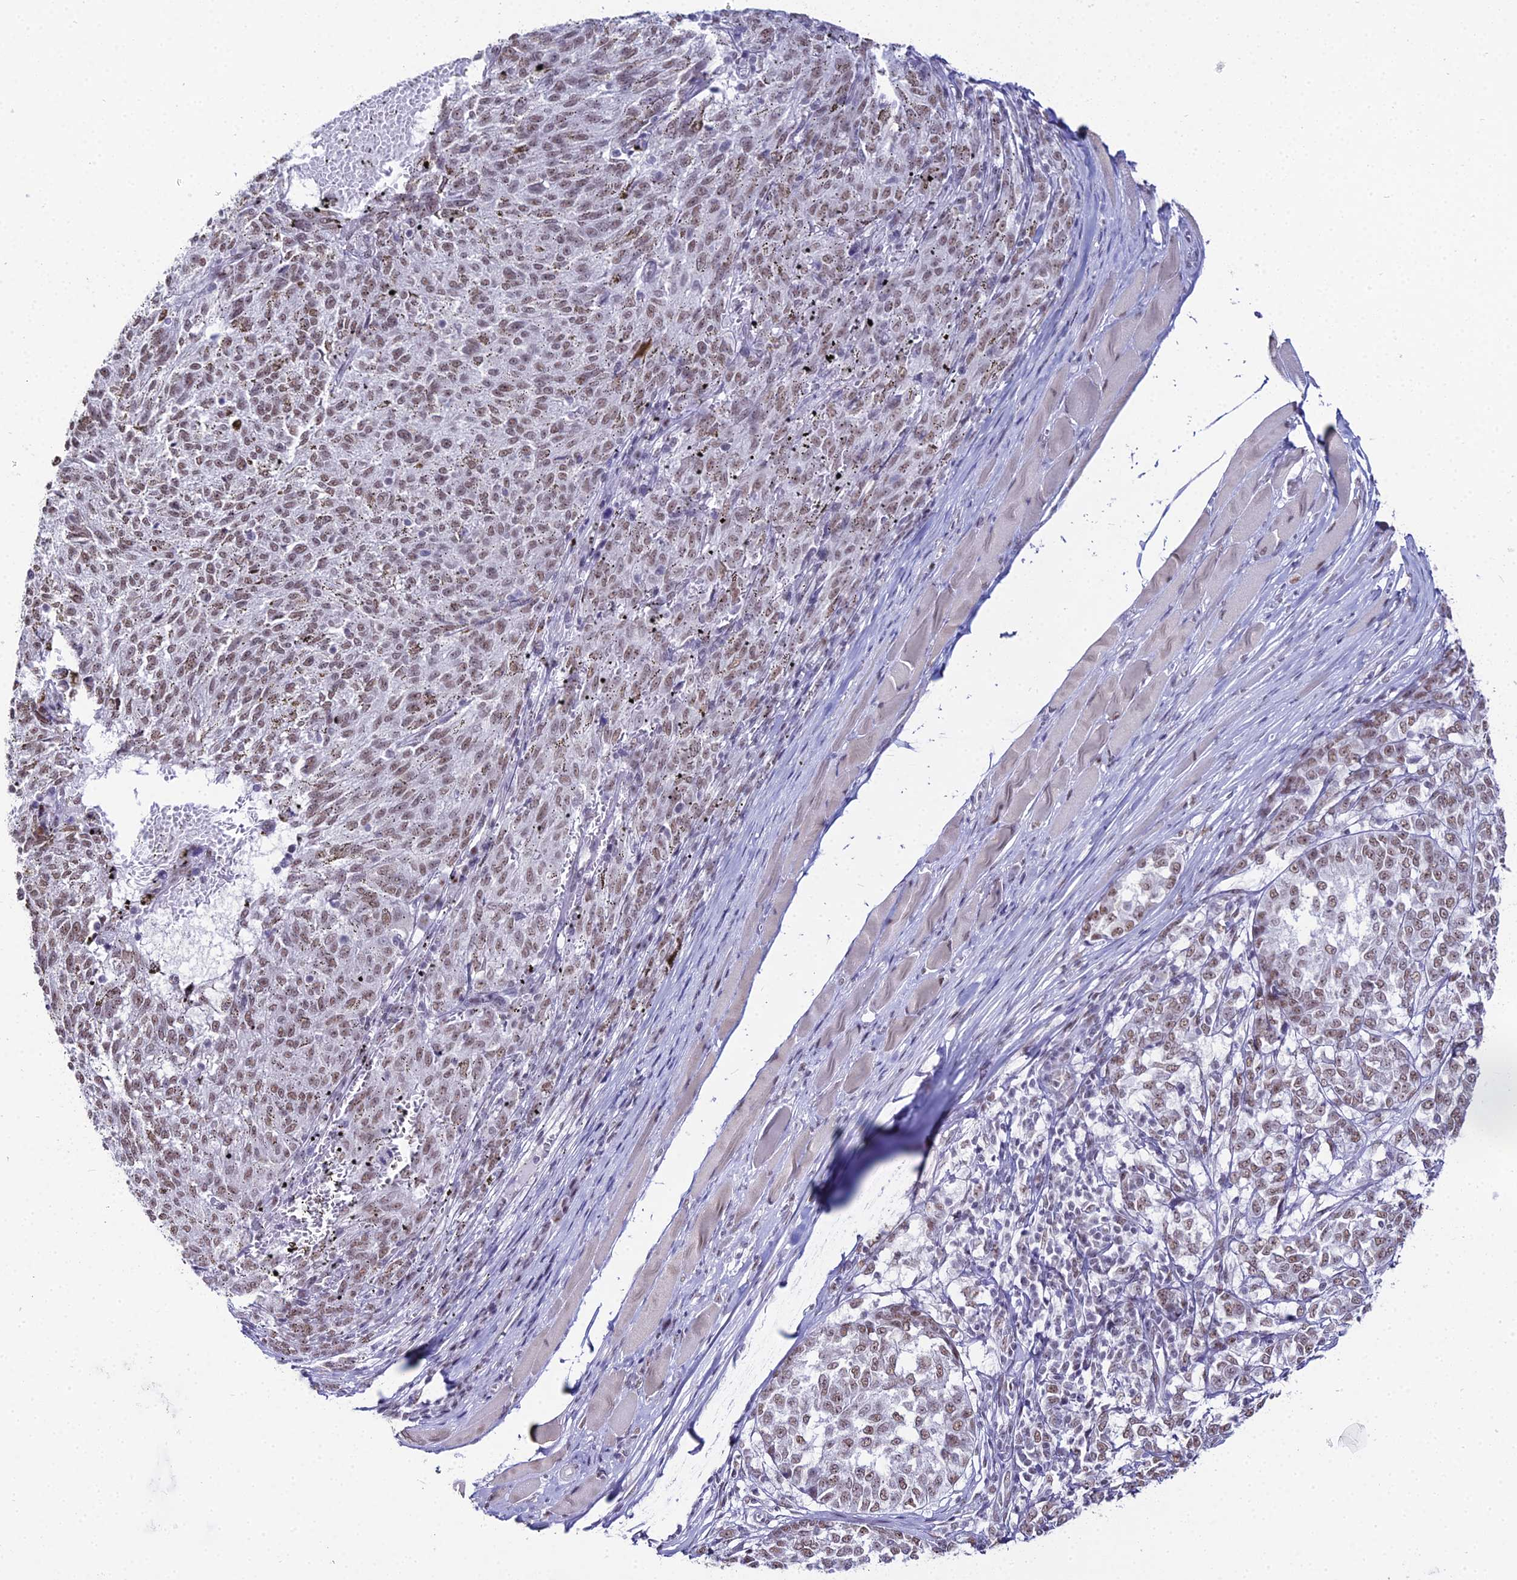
{"staining": {"intensity": "weak", "quantity": ">75%", "location": "nuclear"}, "tissue": "melanoma", "cell_type": "Tumor cells", "image_type": "cancer", "snomed": [{"axis": "morphology", "description": "Malignant melanoma, NOS"}, {"axis": "topography", "description": "Skin"}], "caption": "Protein expression analysis of human melanoma reveals weak nuclear positivity in approximately >75% of tumor cells. Immunohistochemistry (ihc) stains the protein of interest in brown and the nuclei are stained blue.", "gene": "RBM12", "patient": {"sex": "female", "age": 72}}